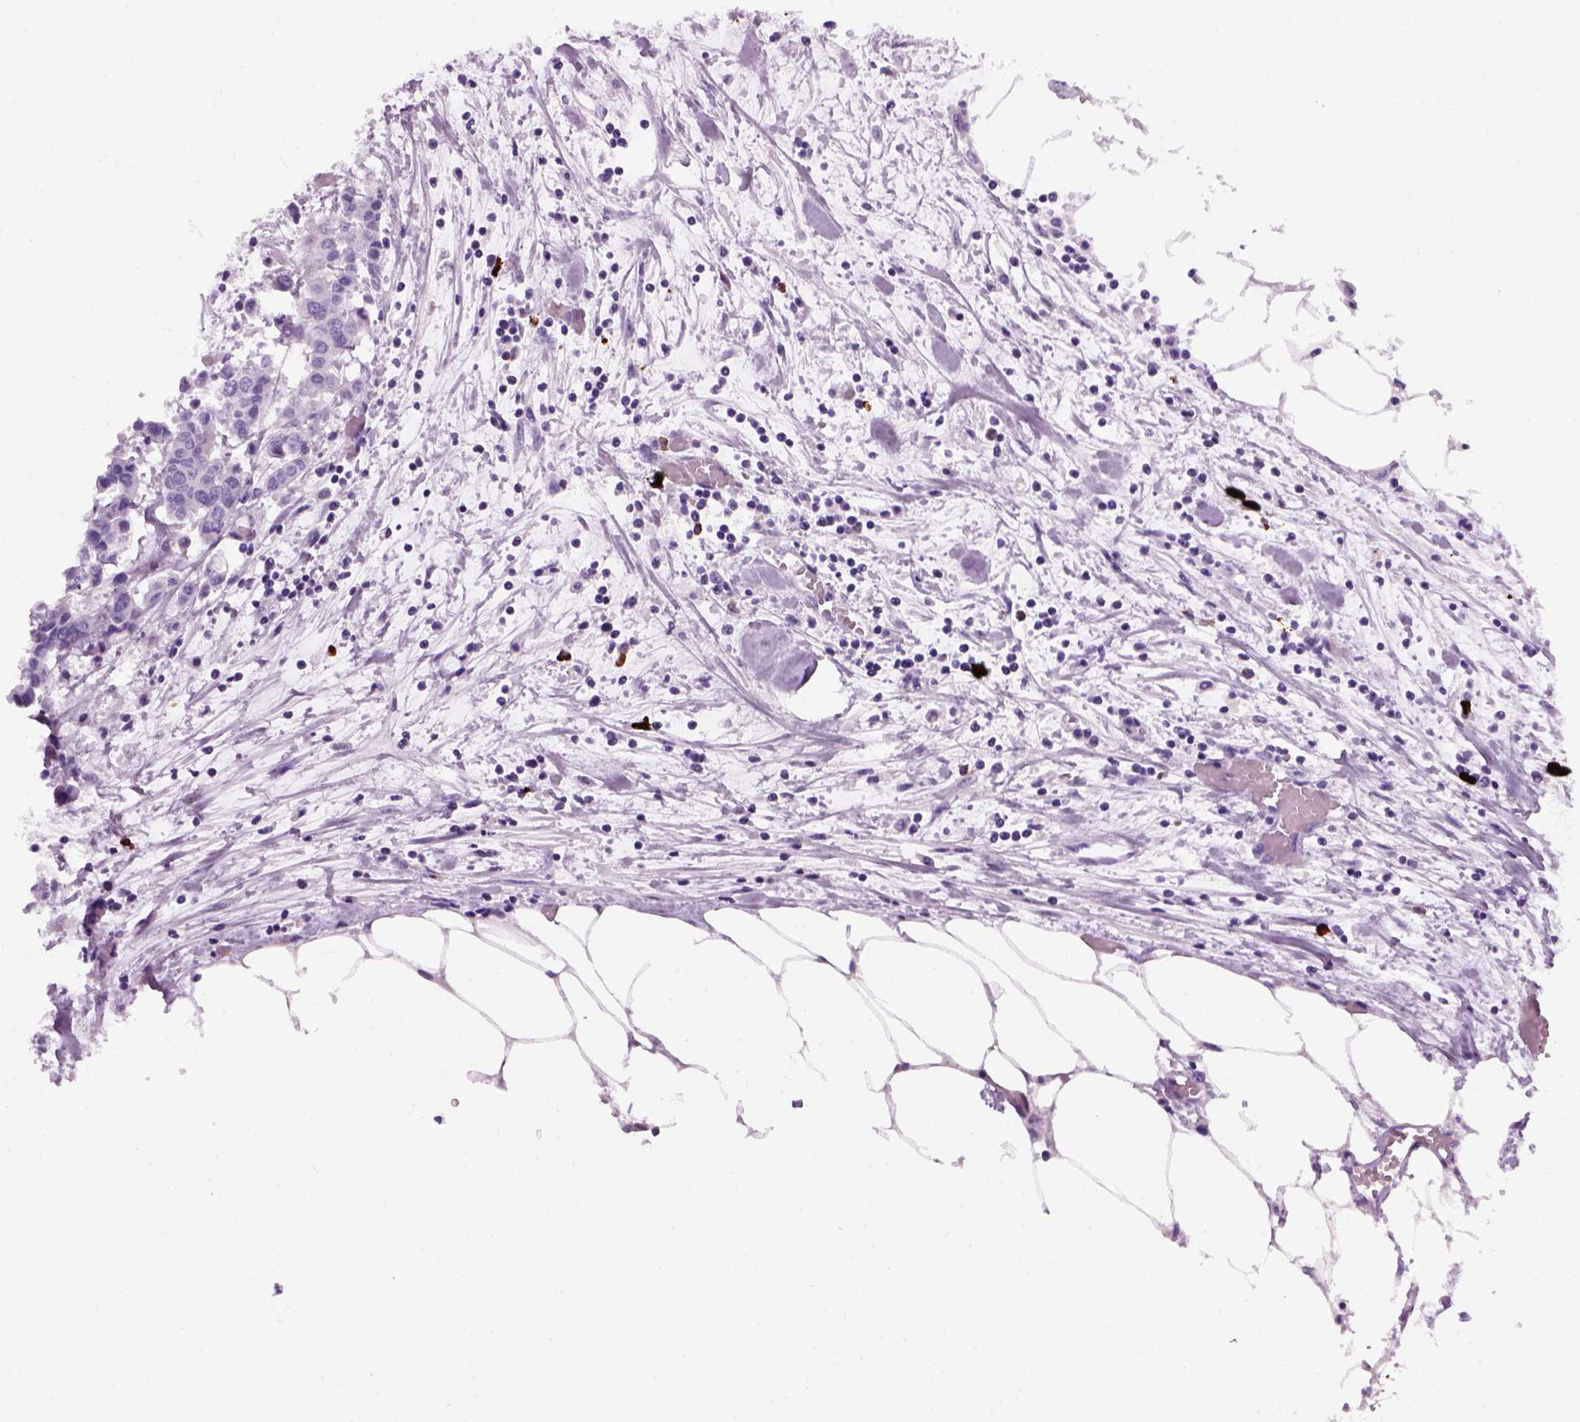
{"staining": {"intensity": "negative", "quantity": "none", "location": "none"}, "tissue": "carcinoid", "cell_type": "Tumor cells", "image_type": "cancer", "snomed": [{"axis": "morphology", "description": "Carcinoid, malignant, NOS"}, {"axis": "topography", "description": "Colon"}], "caption": "Immunohistochemical staining of carcinoid reveals no significant expression in tumor cells.", "gene": "MZB1", "patient": {"sex": "male", "age": 81}}